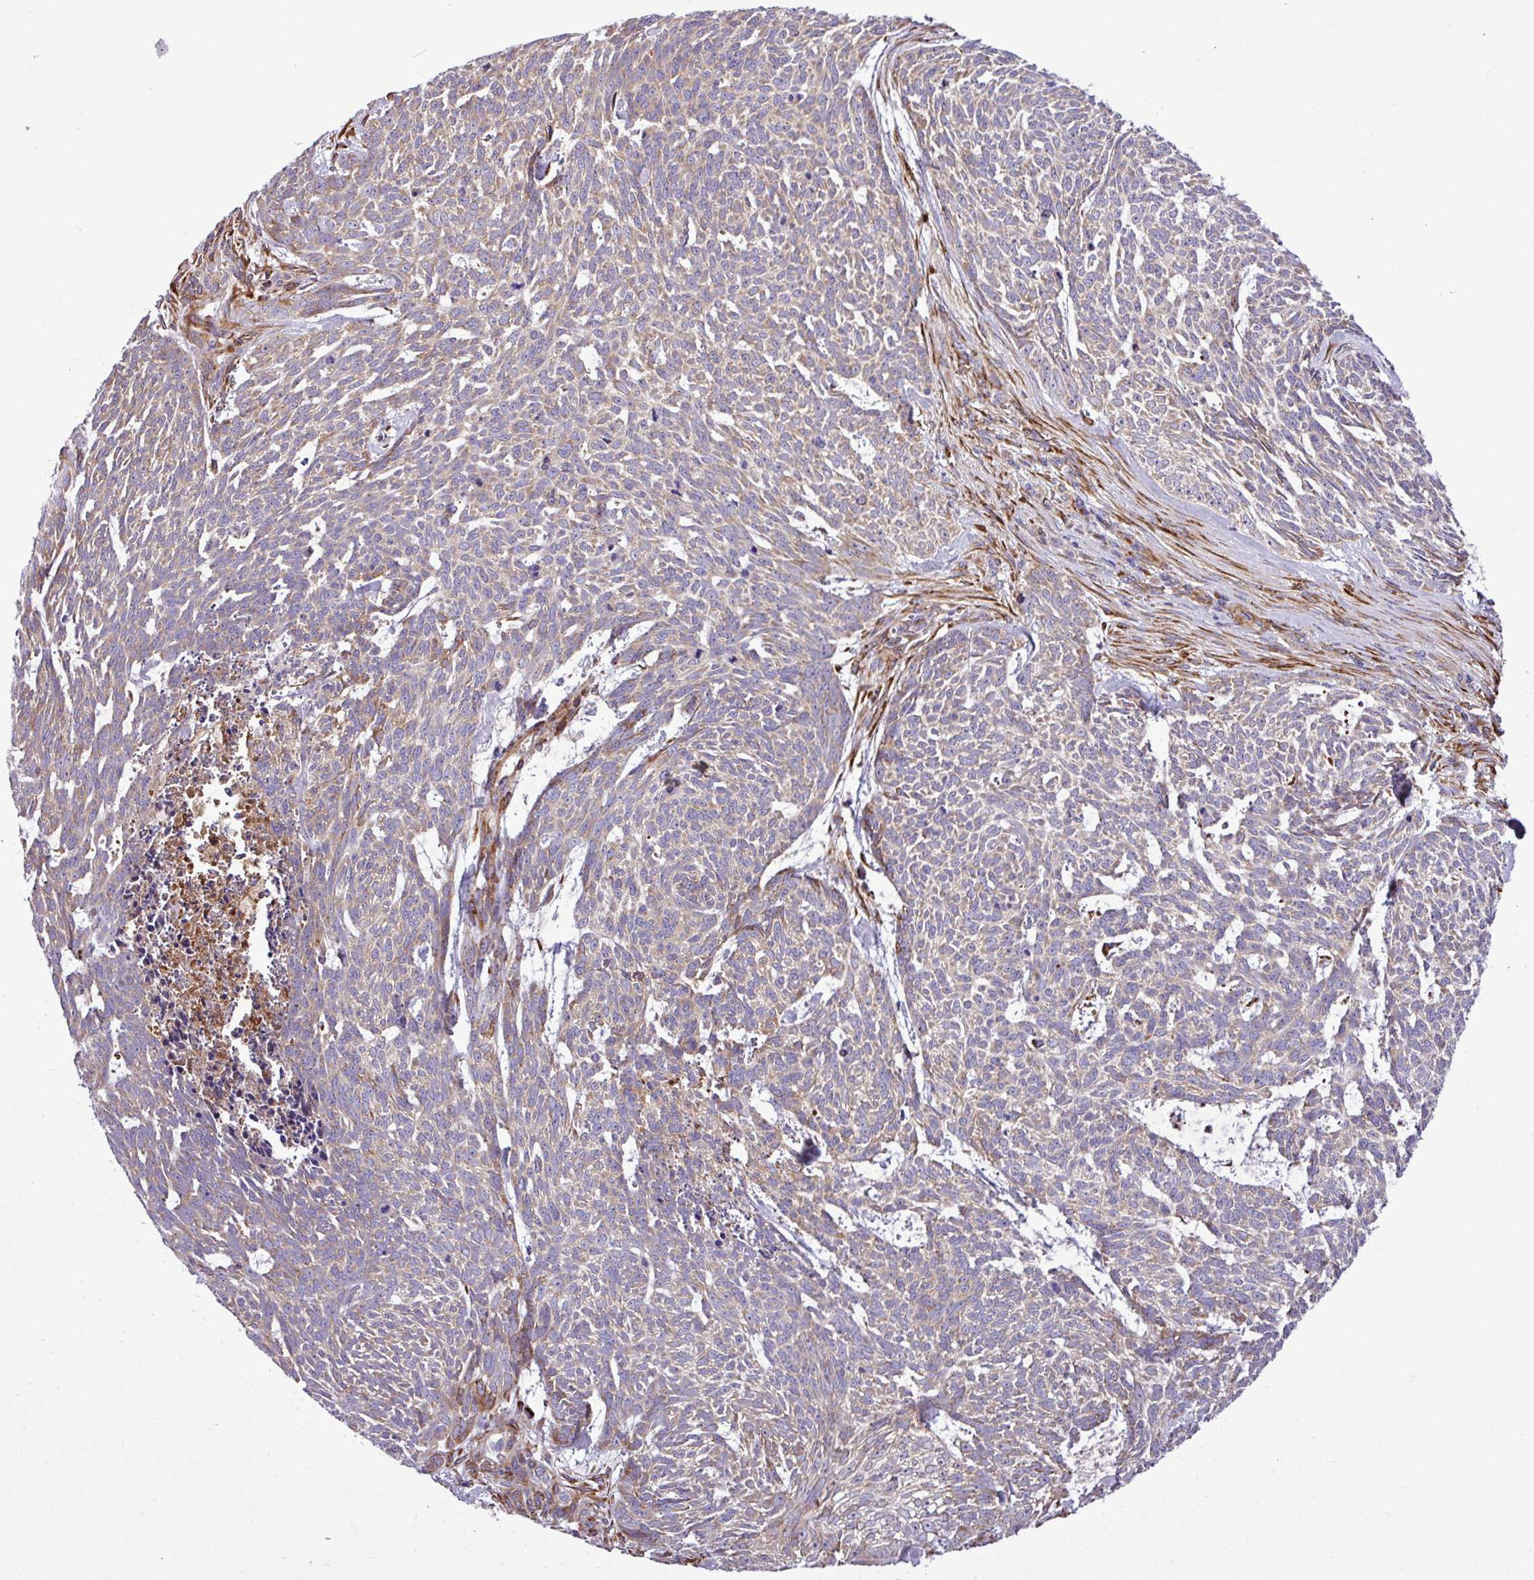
{"staining": {"intensity": "weak", "quantity": "25%-75%", "location": "cytoplasmic/membranous"}, "tissue": "skin cancer", "cell_type": "Tumor cells", "image_type": "cancer", "snomed": [{"axis": "morphology", "description": "Basal cell carcinoma"}, {"axis": "topography", "description": "Skin"}], "caption": "A histopathology image of human skin basal cell carcinoma stained for a protein reveals weak cytoplasmic/membranous brown staining in tumor cells.", "gene": "CWH43", "patient": {"sex": "female", "age": 93}}